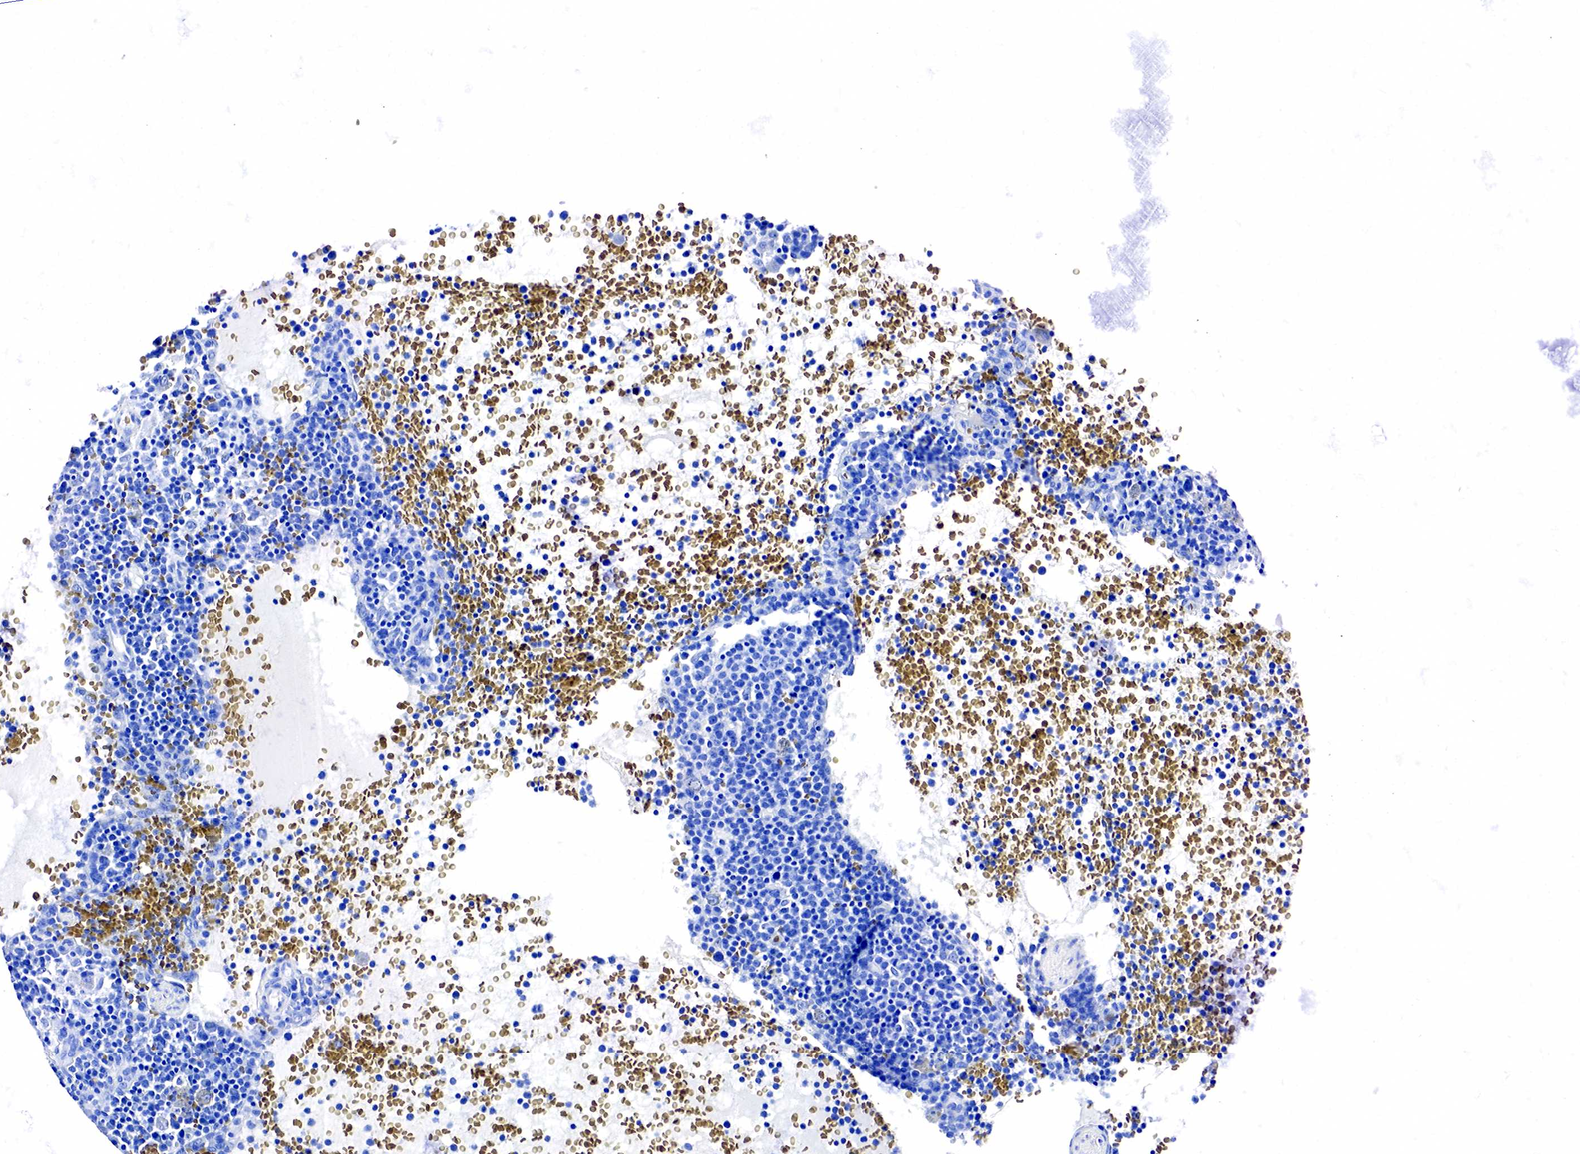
{"staining": {"intensity": "negative", "quantity": "none", "location": "none"}, "tissue": "lymphoma", "cell_type": "Tumor cells", "image_type": "cancer", "snomed": [{"axis": "morphology", "description": "Malignant lymphoma, non-Hodgkin's type, High grade"}, {"axis": "topography", "description": "Lymph node"}], "caption": "Tumor cells are negative for brown protein staining in malignant lymphoma, non-Hodgkin's type (high-grade).", "gene": "ACP3", "patient": {"sex": "female", "age": 76}}